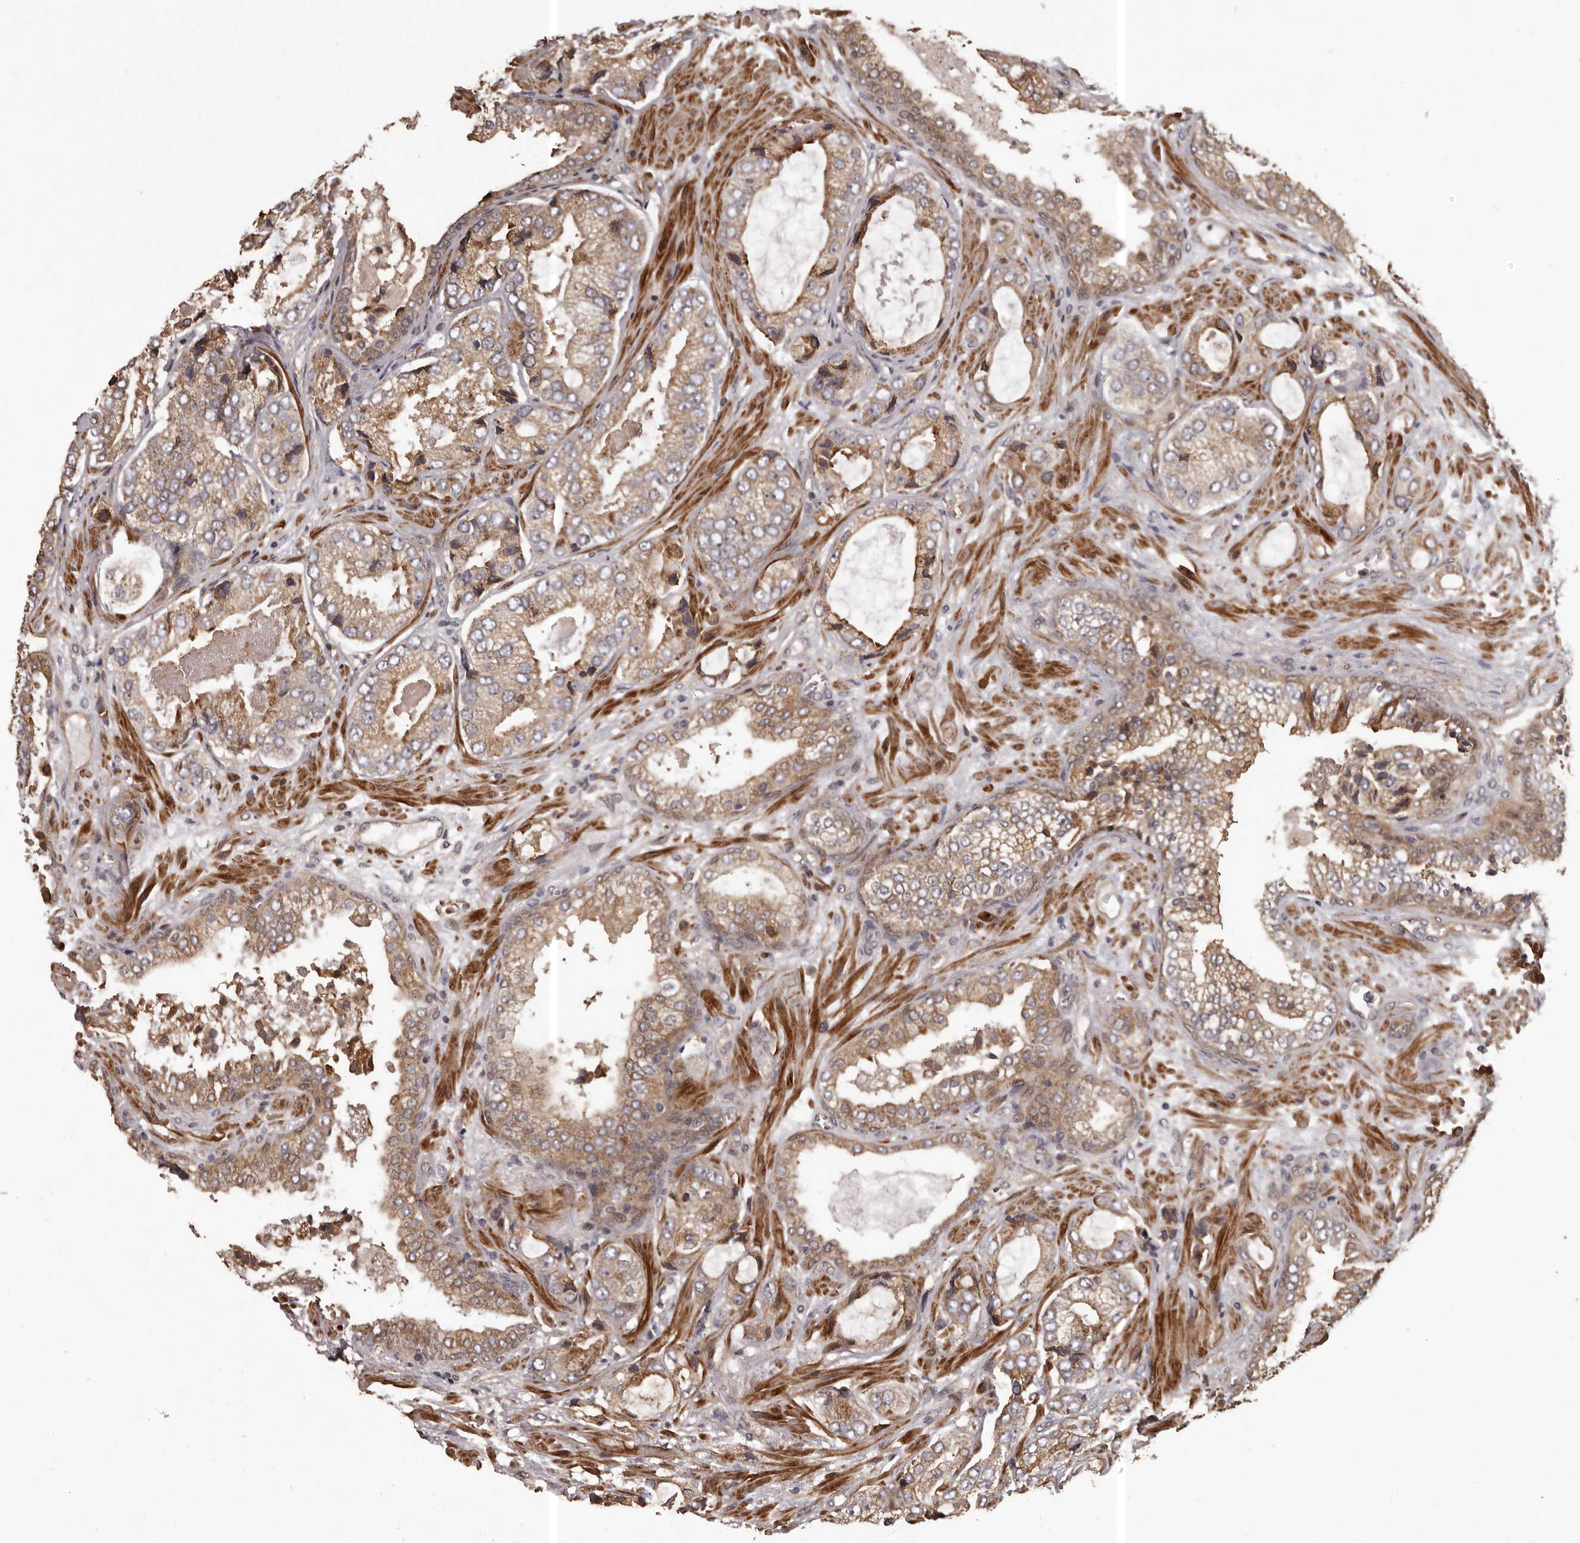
{"staining": {"intensity": "moderate", "quantity": ">75%", "location": "cytoplasmic/membranous"}, "tissue": "prostate cancer", "cell_type": "Tumor cells", "image_type": "cancer", "snomed": [{"axis": "morphology", "description": "Normal tissue, NOS"}, {"axis": "morphology", "description": "Adenocarcinoma, High grade"}, {"axis": "topography", "description": "Prostate"}, {"axis": "topography", "description": "Peripheral nerve tissue"}], "caption": "Immunohistochemical staining of prostate cancer (adenocarcinoma (high-grade)) demonstrates medium levels of moderate cytoplasmic/membranous protein staining in about >75% of tumor cells. (DAB IHC, brown staining for protein, blue staining for nuclei).", "gene": "SLITRK6", "patient": {"sex": "male", "age": 59}}